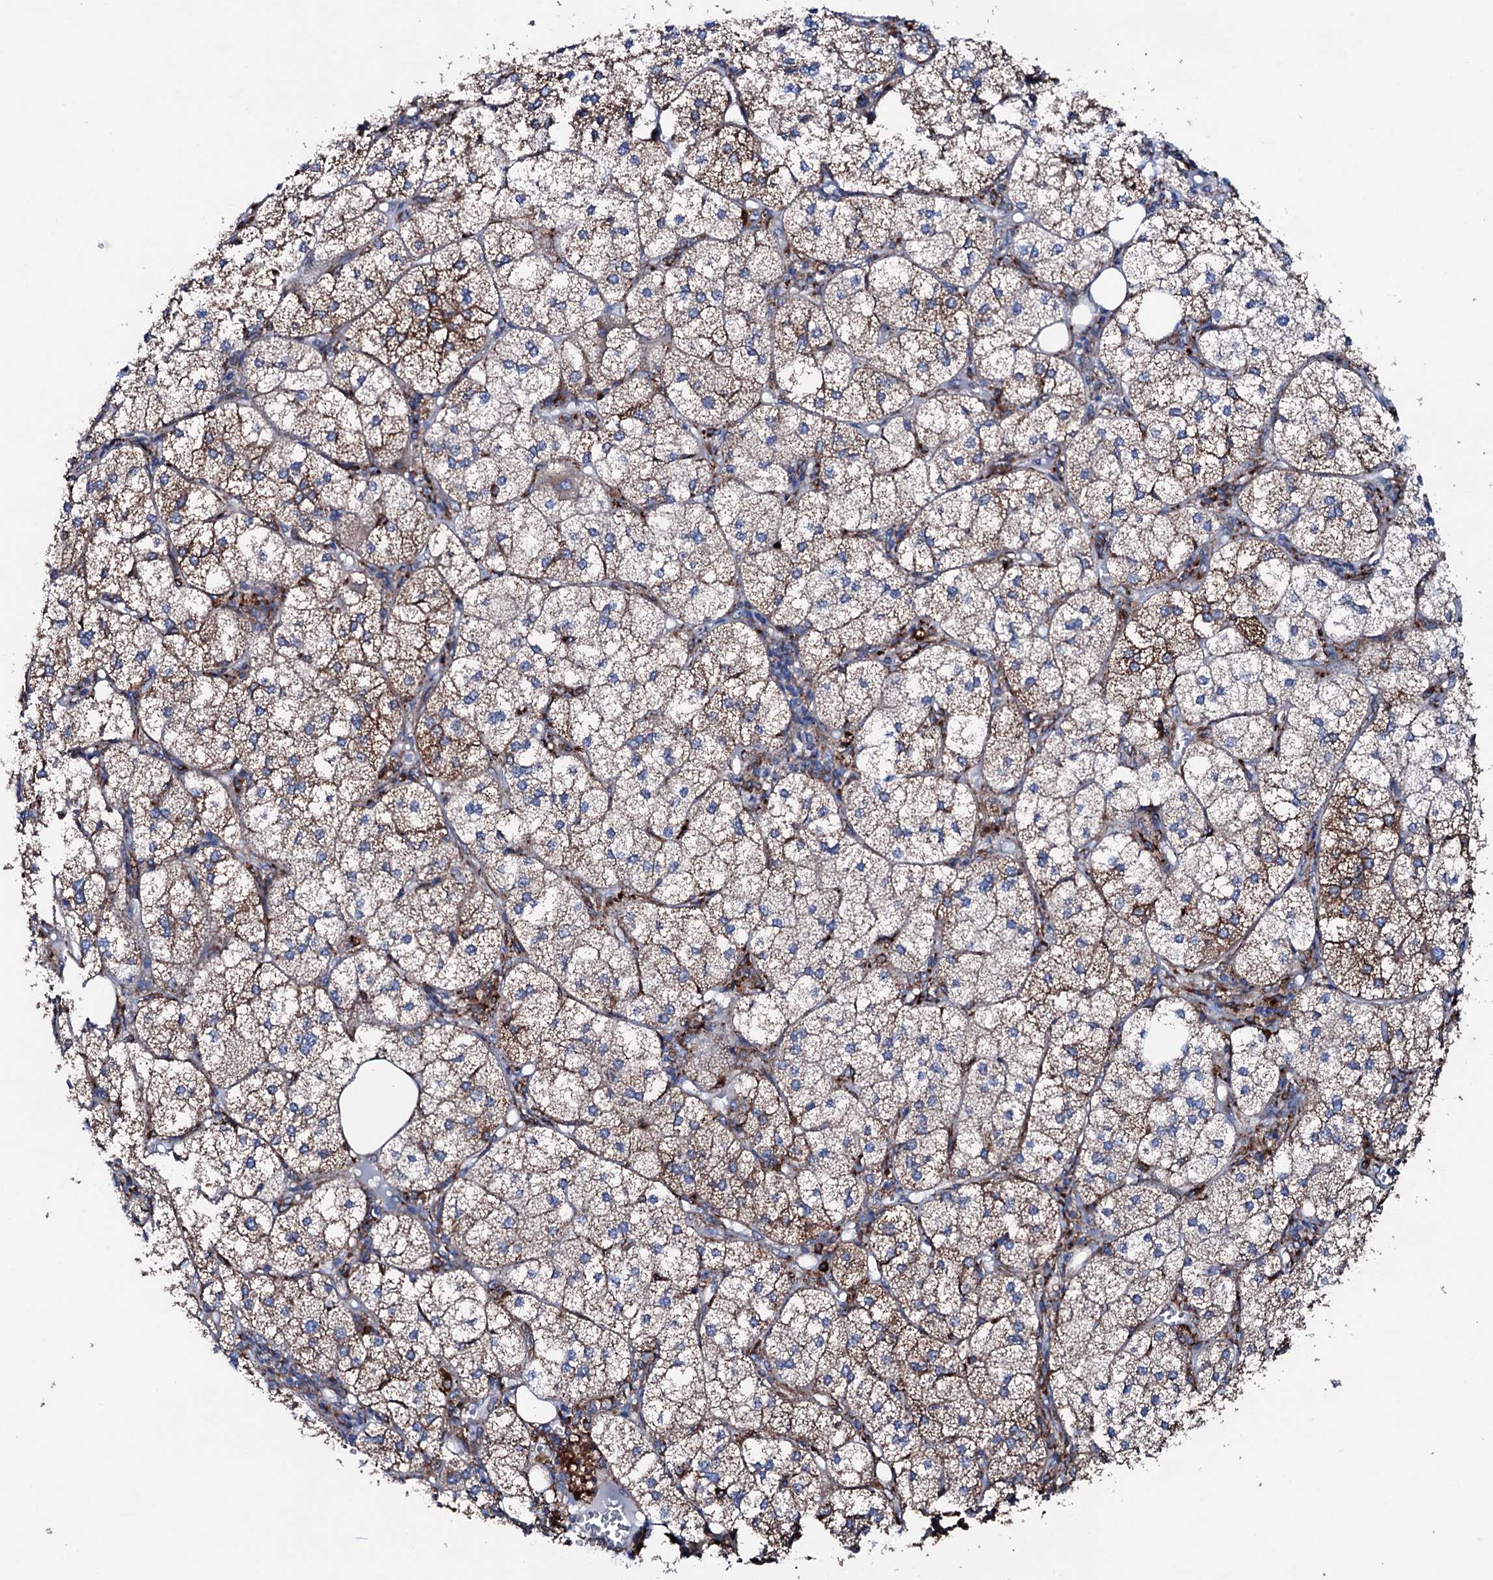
{"staining": {"intensity": "strong", "quantity": ">75%", "location": "cytoplasmic/membranous"}, "tissue": "adrenal gland", "cell_type": "Glandular cells", "image_type": "normal", "snomed": [{"axis": "morphology", "description": "Normal tissue, NOS"}, {"axis": "topography", "description": "Adrenal gland"}], "caption": "The image exhibits staining of benign adrenal gland, revealing strong cytoplasmic/membranous protein staining (brown color) within glandular cells.", "gene": "AMDHD1", "patient": {"sex": "female", "age": 61}}